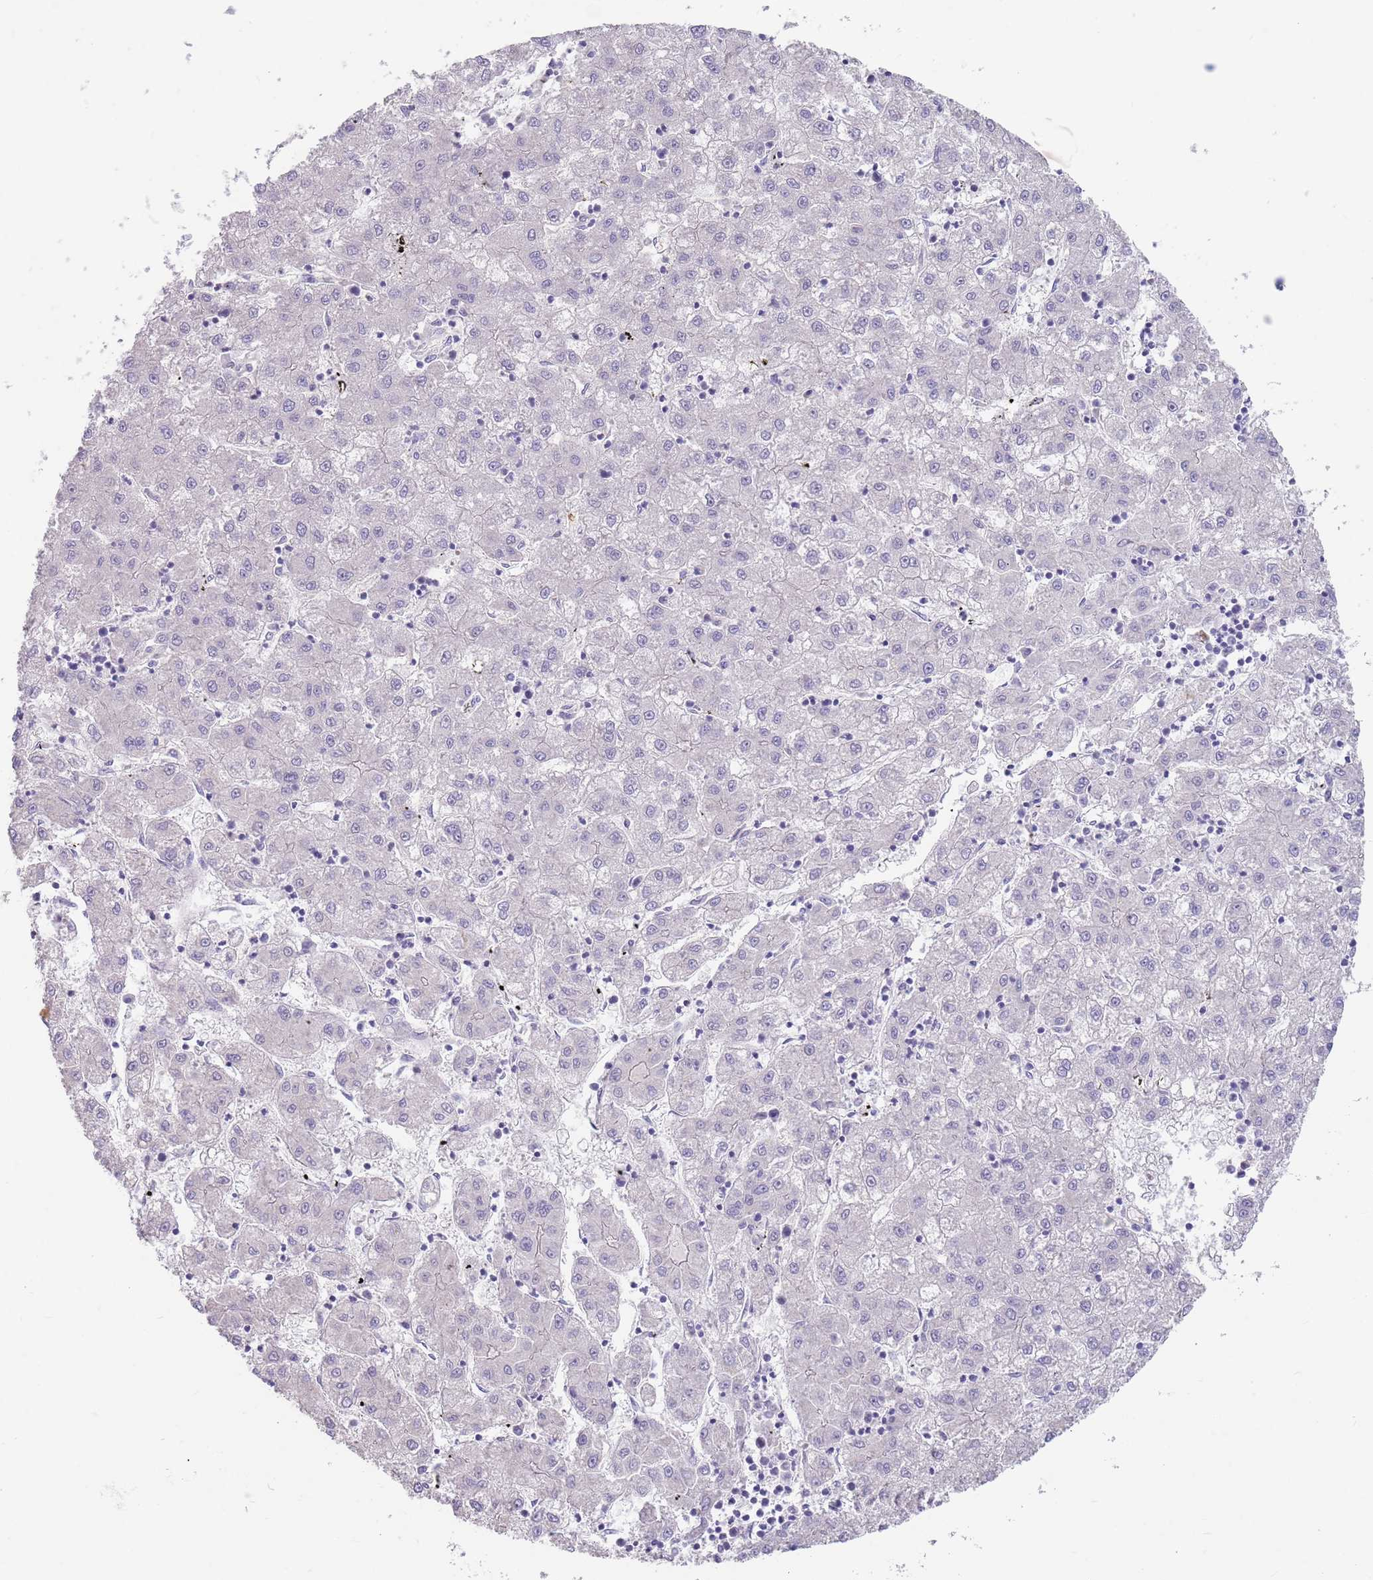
{"staining": {"intensity": "negative", "quantity": "none", "location": "none"}, "tissue": "liver cancer", "cell_type": "Tumor cells", "image_type": "cancer", "snomed": [{"axis": "morphology", "description": "Carcinoma, Hepatocellular, NOS"}, {"axis": "topography", "description": "Liver"}], "caption": "An immunohistochemistry (IHC) image of liver cancer is shown. There is no staining in tumor cells of liver cancer.", "gene": "ZNF14", "patient": {"sex": "male", "age": 72}}